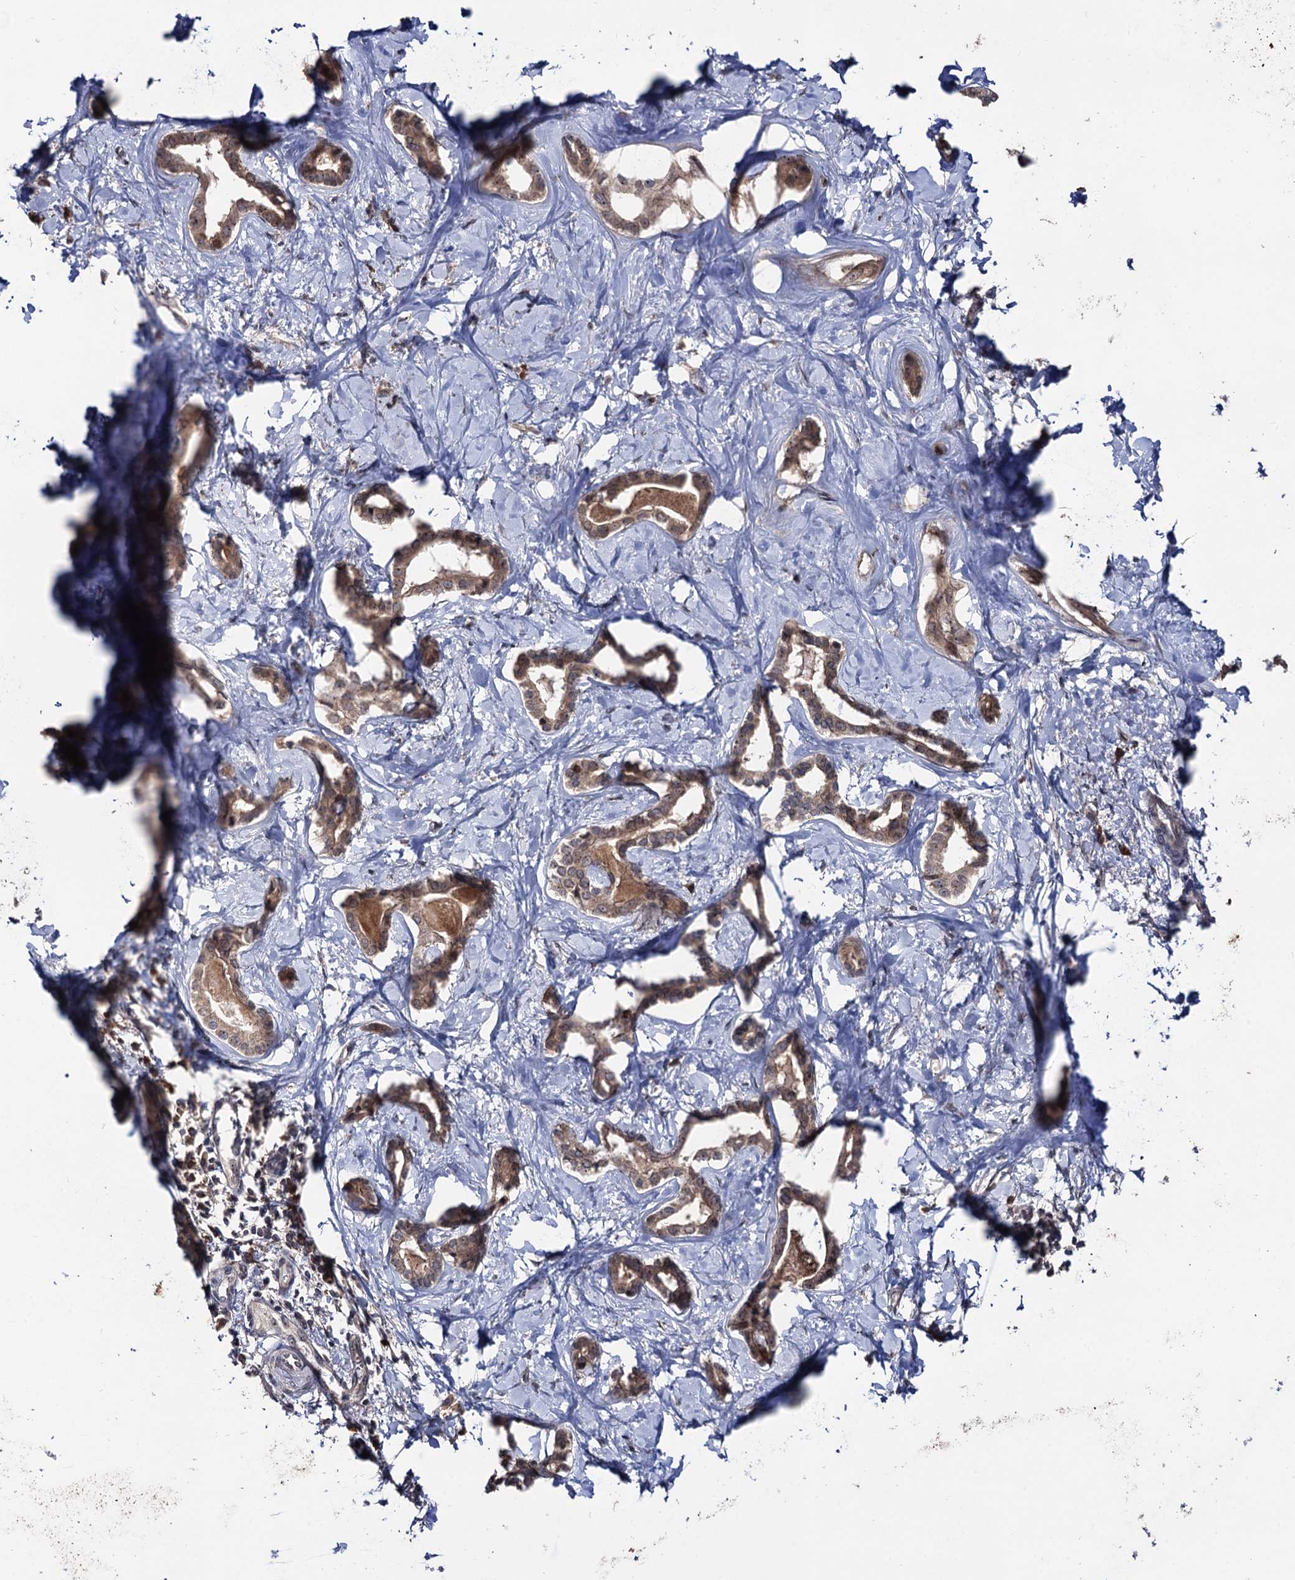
{"staining": {"intensity": "weak", "quantity": ">75%", "location": "cytoplasmic/membranous,nuclear"}, "tissue": "liver cancer", "cell_type": "Tumor cells", "image_type": "cancer", "snomed": [{"axis": "morphology", "description": "Carcinoma, Hepatocellular, NOS"}, {"axis": "topography", "description": "Liver"}], "caption": "IHC staining of liver cancer, which exhibits low levels of weak cytoplasmic/membranous and nuclear expression in approximately >75% of tumor cells indicating weak cytoplasmic/membranous and nuclear protein staining. The staining was performed using DAB (3,3'-diaminobenzidine) (brown) for protein detection and nuclei were counterstained in hematoxylin (blue).", "gene": "LRRC63", "patient": {"sex": "female", "age": 73}}